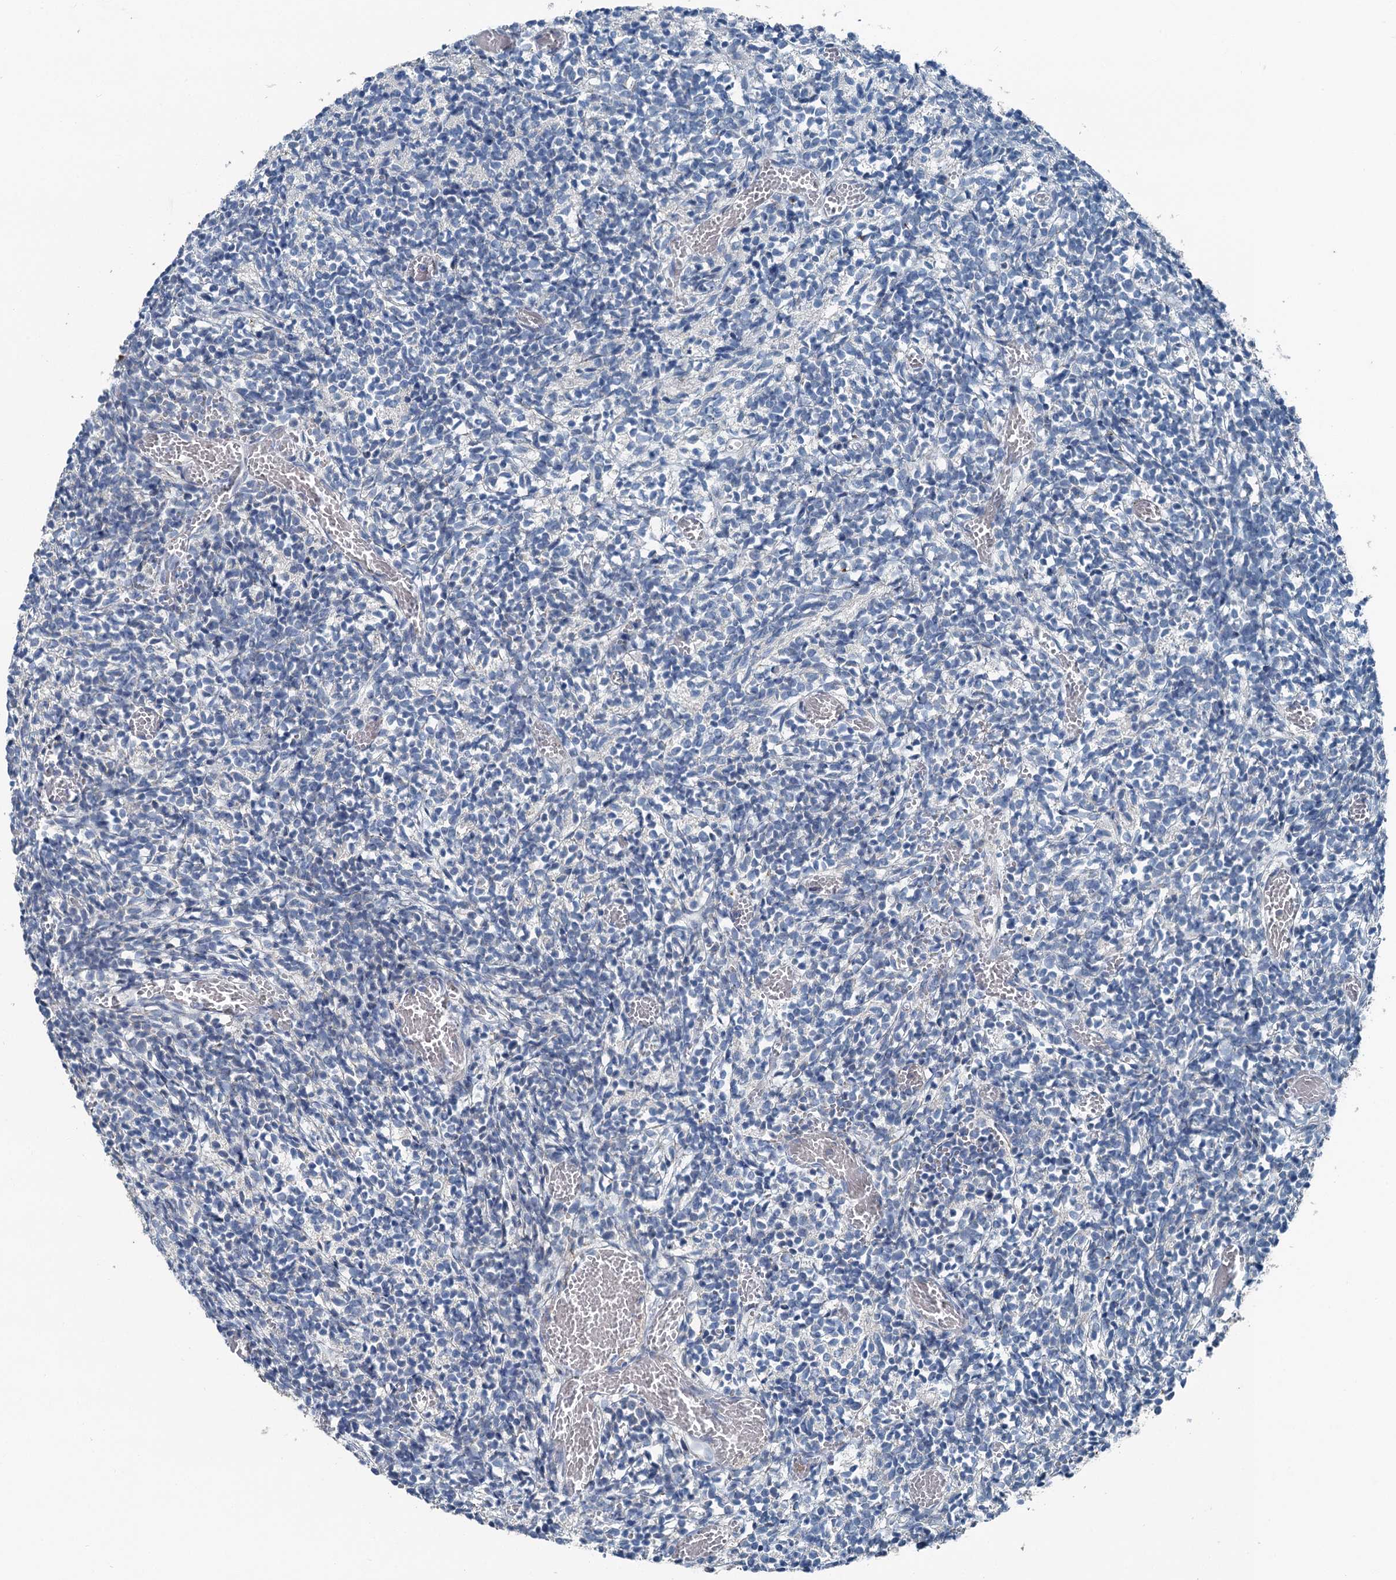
{"staining": {"intensity": "negative", "quantity": "none", "location": "none"}, "tissue": "glioma", "cell_type": "Tumor cells", "image_type": "cancer", "snomed": [{"axis": "morphology", "description": "Glioma, malignant, Low grade"}, {"axis": "topography", "description": "Brain"}], "caption": "Immunohistochemistry histopathology image of low-grade glioma (malignant) stained for a protein (brown), which exhibits no expression in tumor cells. (Brightfield microscopy of DAB immunohistochemistry at high magnification).", "gene": "C6orf120", "patient": {"sex": "female", "age": 1}}